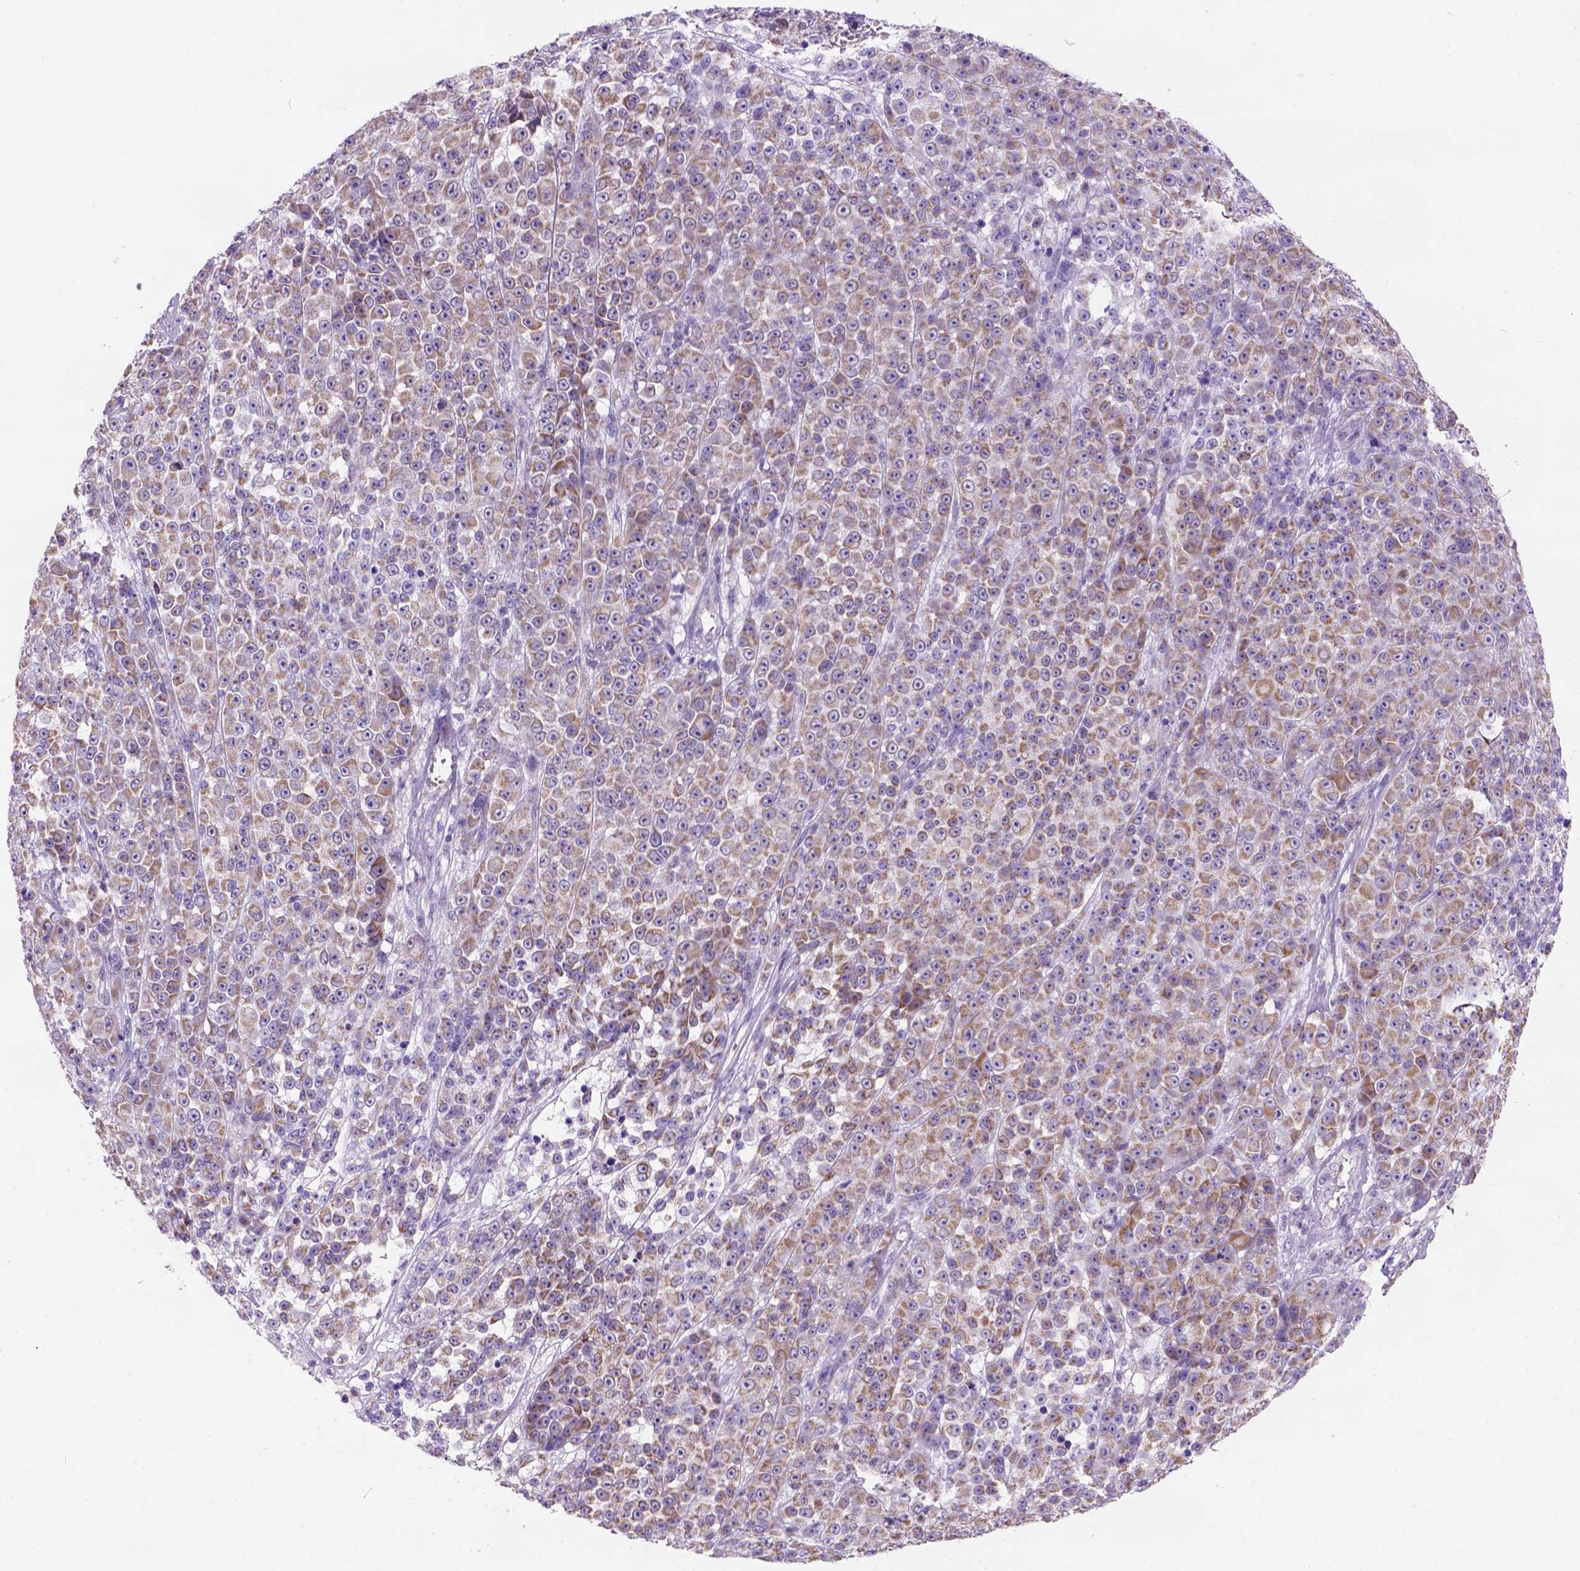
{"staining": {"intensity": "moderate", "quantity": ">75%", "location": "cytoplasmic/membranous"}, "tissue": "melanoma", "cell_type": "Tumor cells", "image_type": "cancer", "snomed": [{"axis": "morphology", "description": "Malignant melanoma, NOS"}, {"axis": "topography", "description": "Skin"}, {"axis": "topography", "description": "Skin of back"}], "caption": "Melanoma was stained to show a protein in brown. There is medium levels of moderate cytoplasmic/membranous staining in approximately >75% of tumor cells. (DAB (3,3'-diaminobenzidine) = brown stain, brightfield microscopy at high magnification).", "gene": "L2HGDH", "patient": {"sex": "male", "age": 91}}